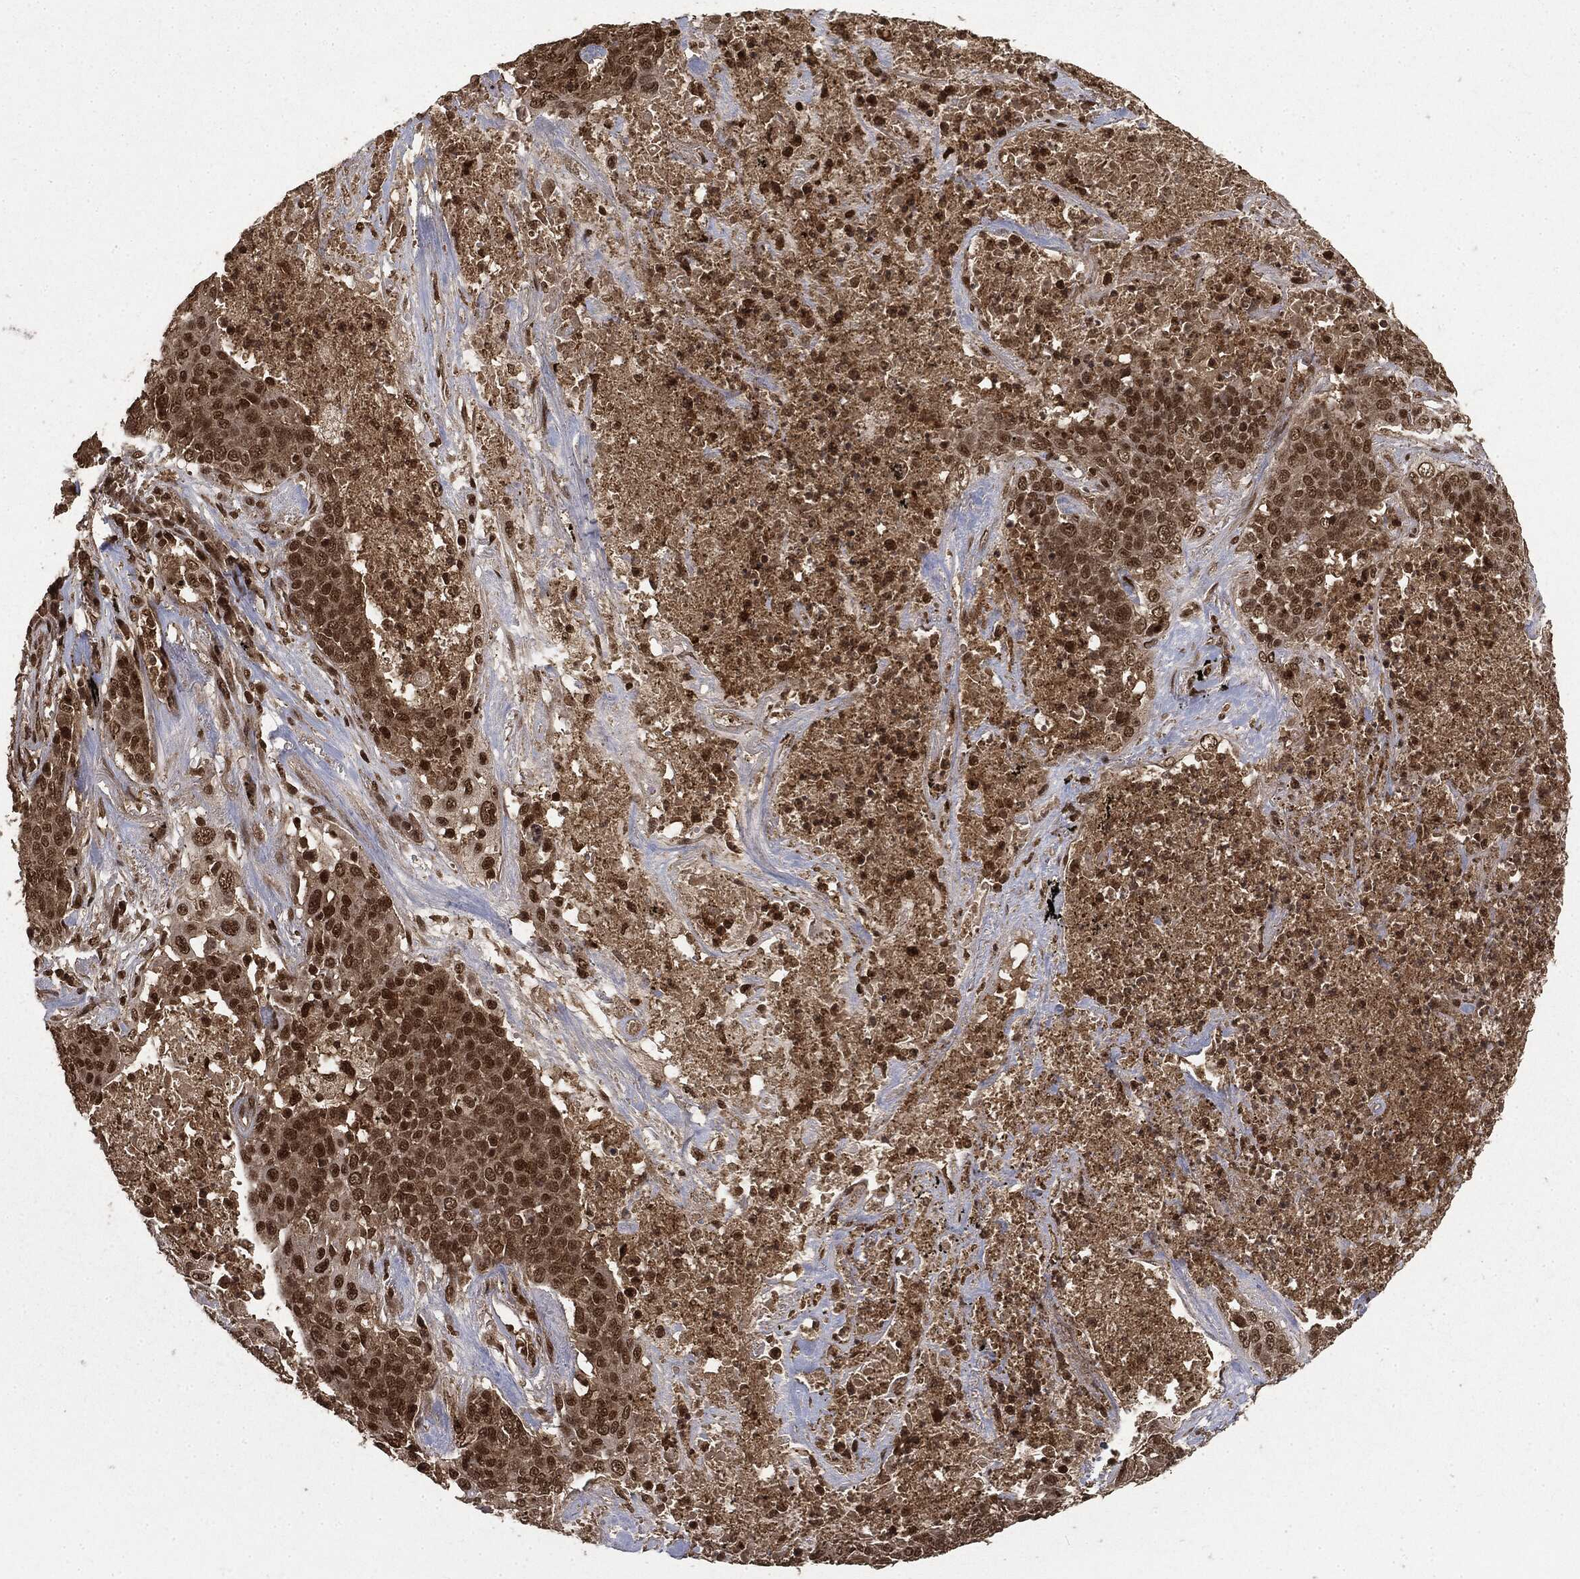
{"staining": {"intensity": "weak", "quantity": ">75%", "location": "cytoplasmic/membranous,nuclear"}, "tissue": "lung cancer", "cell_type": "Tumor cells", "image_type": "cancer", "snomed": [{"axis": "morphology", "description": "Squamous cell carcinoma, NOS"}, {"axis": "topography", "description": "Lung"}], "caption": "Immunohistochemistry (DAB) staining of human lung cancer (squamous cell carcinoma) demonstrates weak cytoplasmic/membranous and nuclear protein expression in about >75% of tumor cells.", "gene": "CTDP1", "patient": {"sex": "male", "age": 82}}